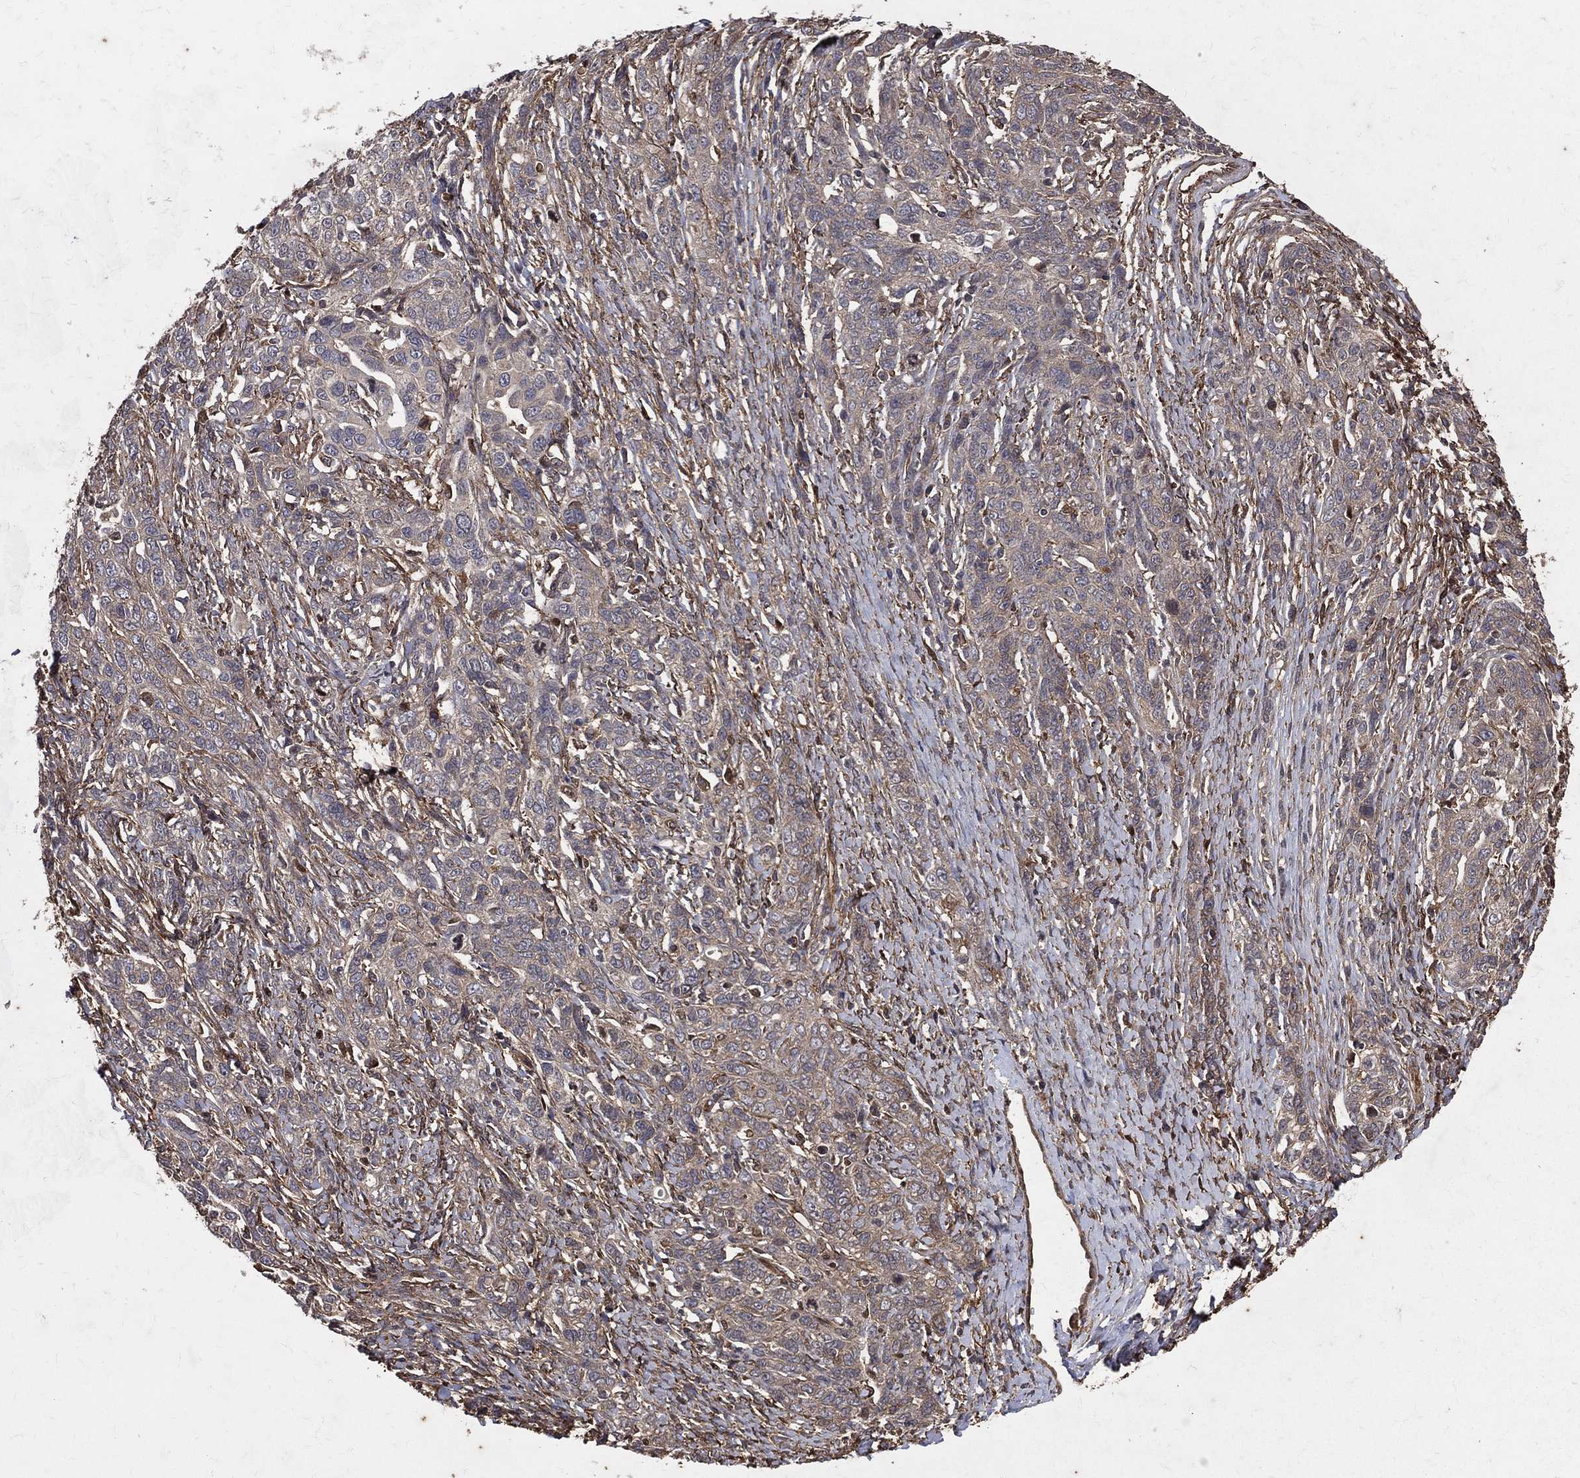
{"staining": {"intensity": "weak", "quantity": "25%-75%", "location": "cytoplasmic/membranous"}, "tissue": "ovarian cancer", "cell_type": "Tumor cells", "image_type": "cancer", "snomed": [{"axis": "morphology", "description": "Cystadenocarcinoma, serous, NOS"}, {"axis": "topography", "description": "Ovary"}], "caption": "Serous cystadenocarcinoma (ovarian) stained with a protein marker demonstrates weak staining in tumor cells.", "gene": "DPYSL2", "patient": {"sex": "female", "age": 71}}